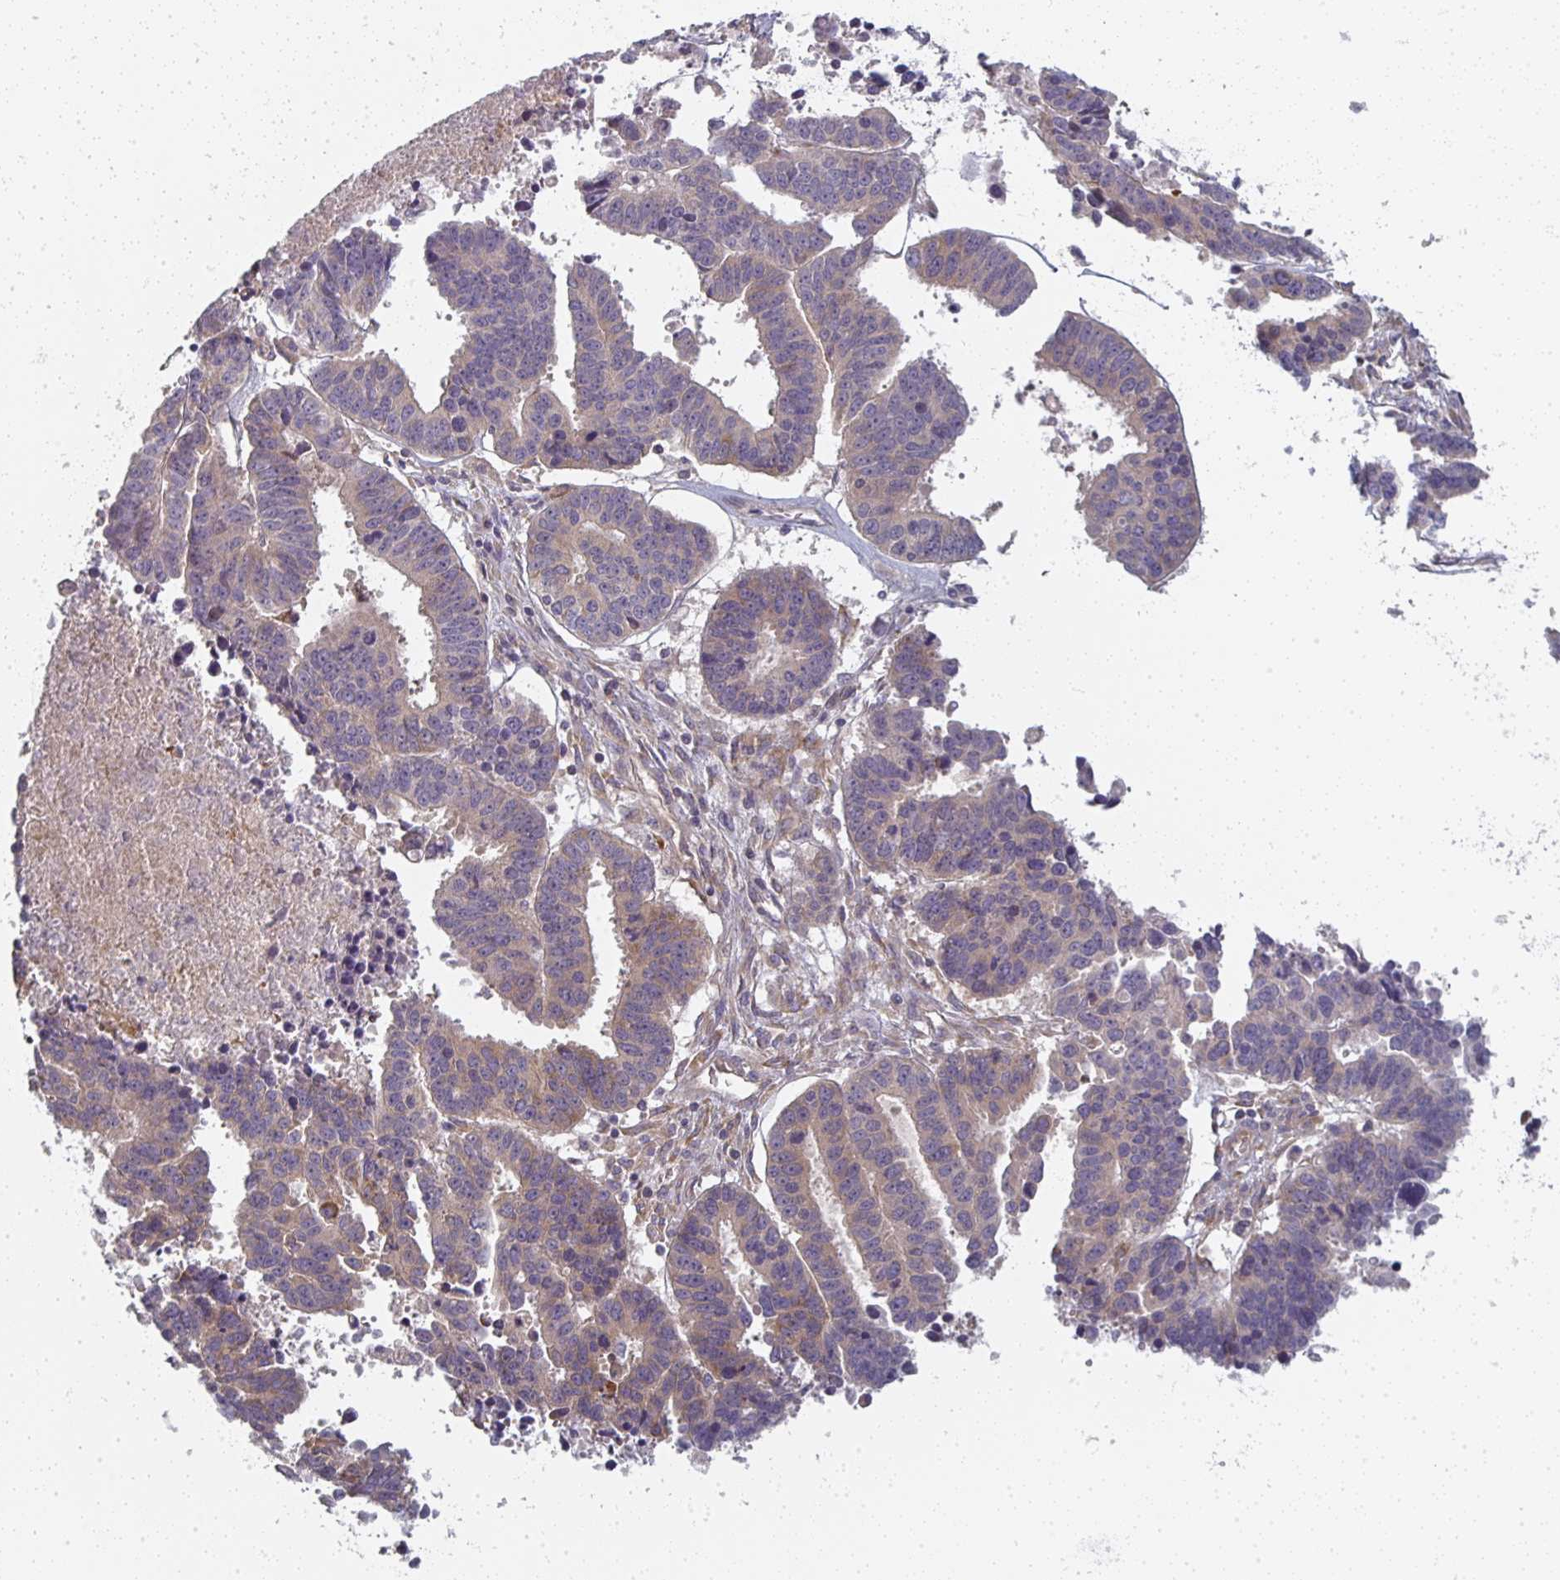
{"staining": {"intensity": "weak", "quantity": "25%-75%", "location": "cytoplasmic/membranous"}, "tissue": "ovarian cancer", "cell_type": "Tumor cells", "image_type": "cancer", "snomed": [{"axis": "morphology", "description": "Carcinoma, endometroid"}, {"axis": "morphology", "description": "Cystadenocarcinoma, serous, NOS"}, {"axis": "topography", "description": "Ovary"}], "caption": "This is an image of IHC staining of ovarian serous cystadenocarcinoma, which shows weak expression in the cytoplasmic/membranous of tumor cells.", "gene": "CTHRC1", "patient": {"sex": "female", "age": 45}}